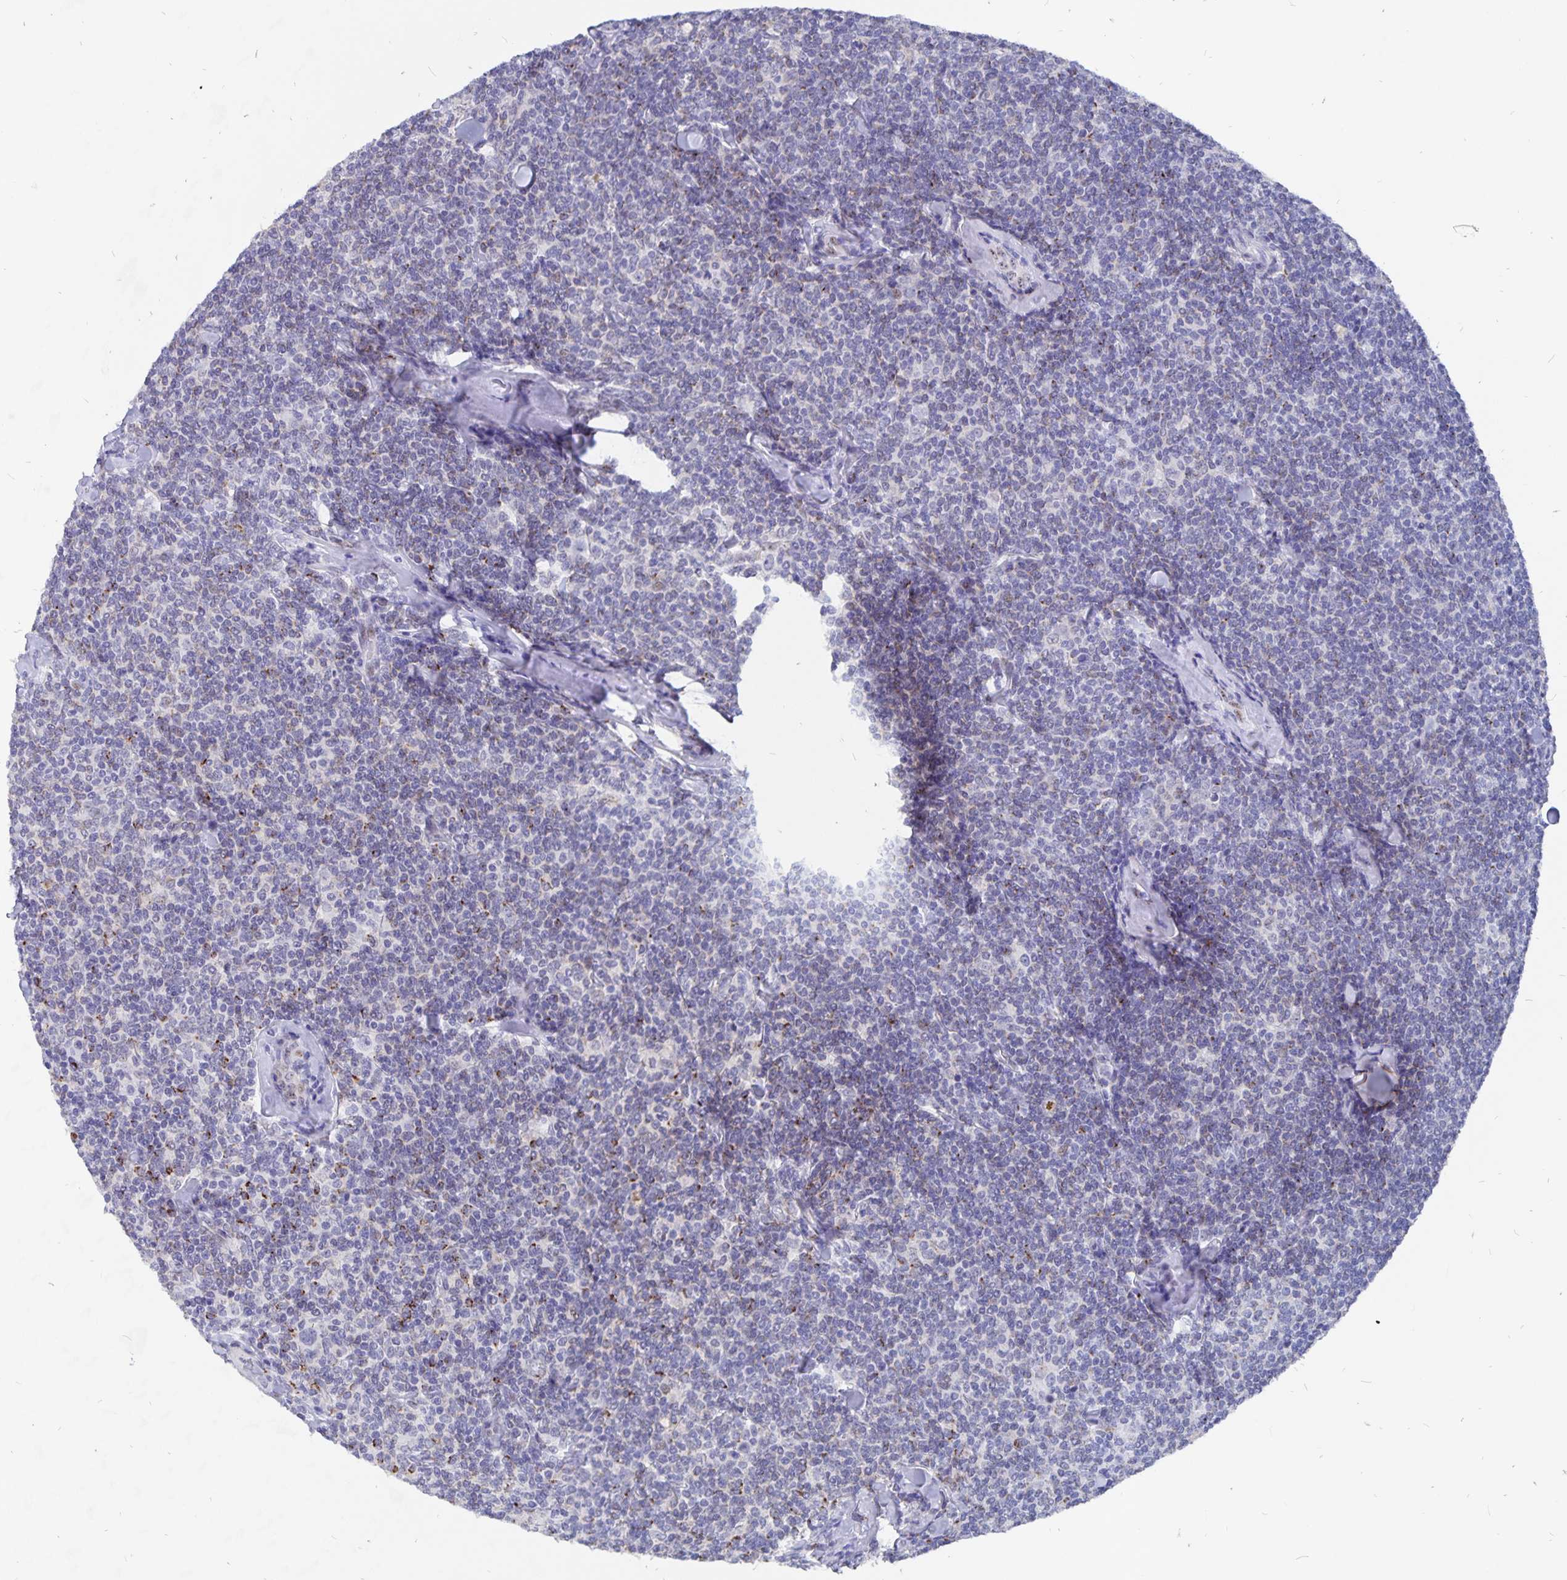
{"staining": {"intensity": "negative", "quantity": "none", "location": "none"}, "tissue": "lymphoma", "cell_type": "Tumor cells", "image_type": "cancer", "snomed": [{"axis": "morphology", "description": "Malignant lymphoma, non-Hodgkin's type, Low grade"}, {"axis": "topography", "description": "Lymph node"}], "caption": "Tumor cells show no significant expression in lymphoma.", "gene": "SMOC1", "patient": {"sex": "female", "age": 56}}